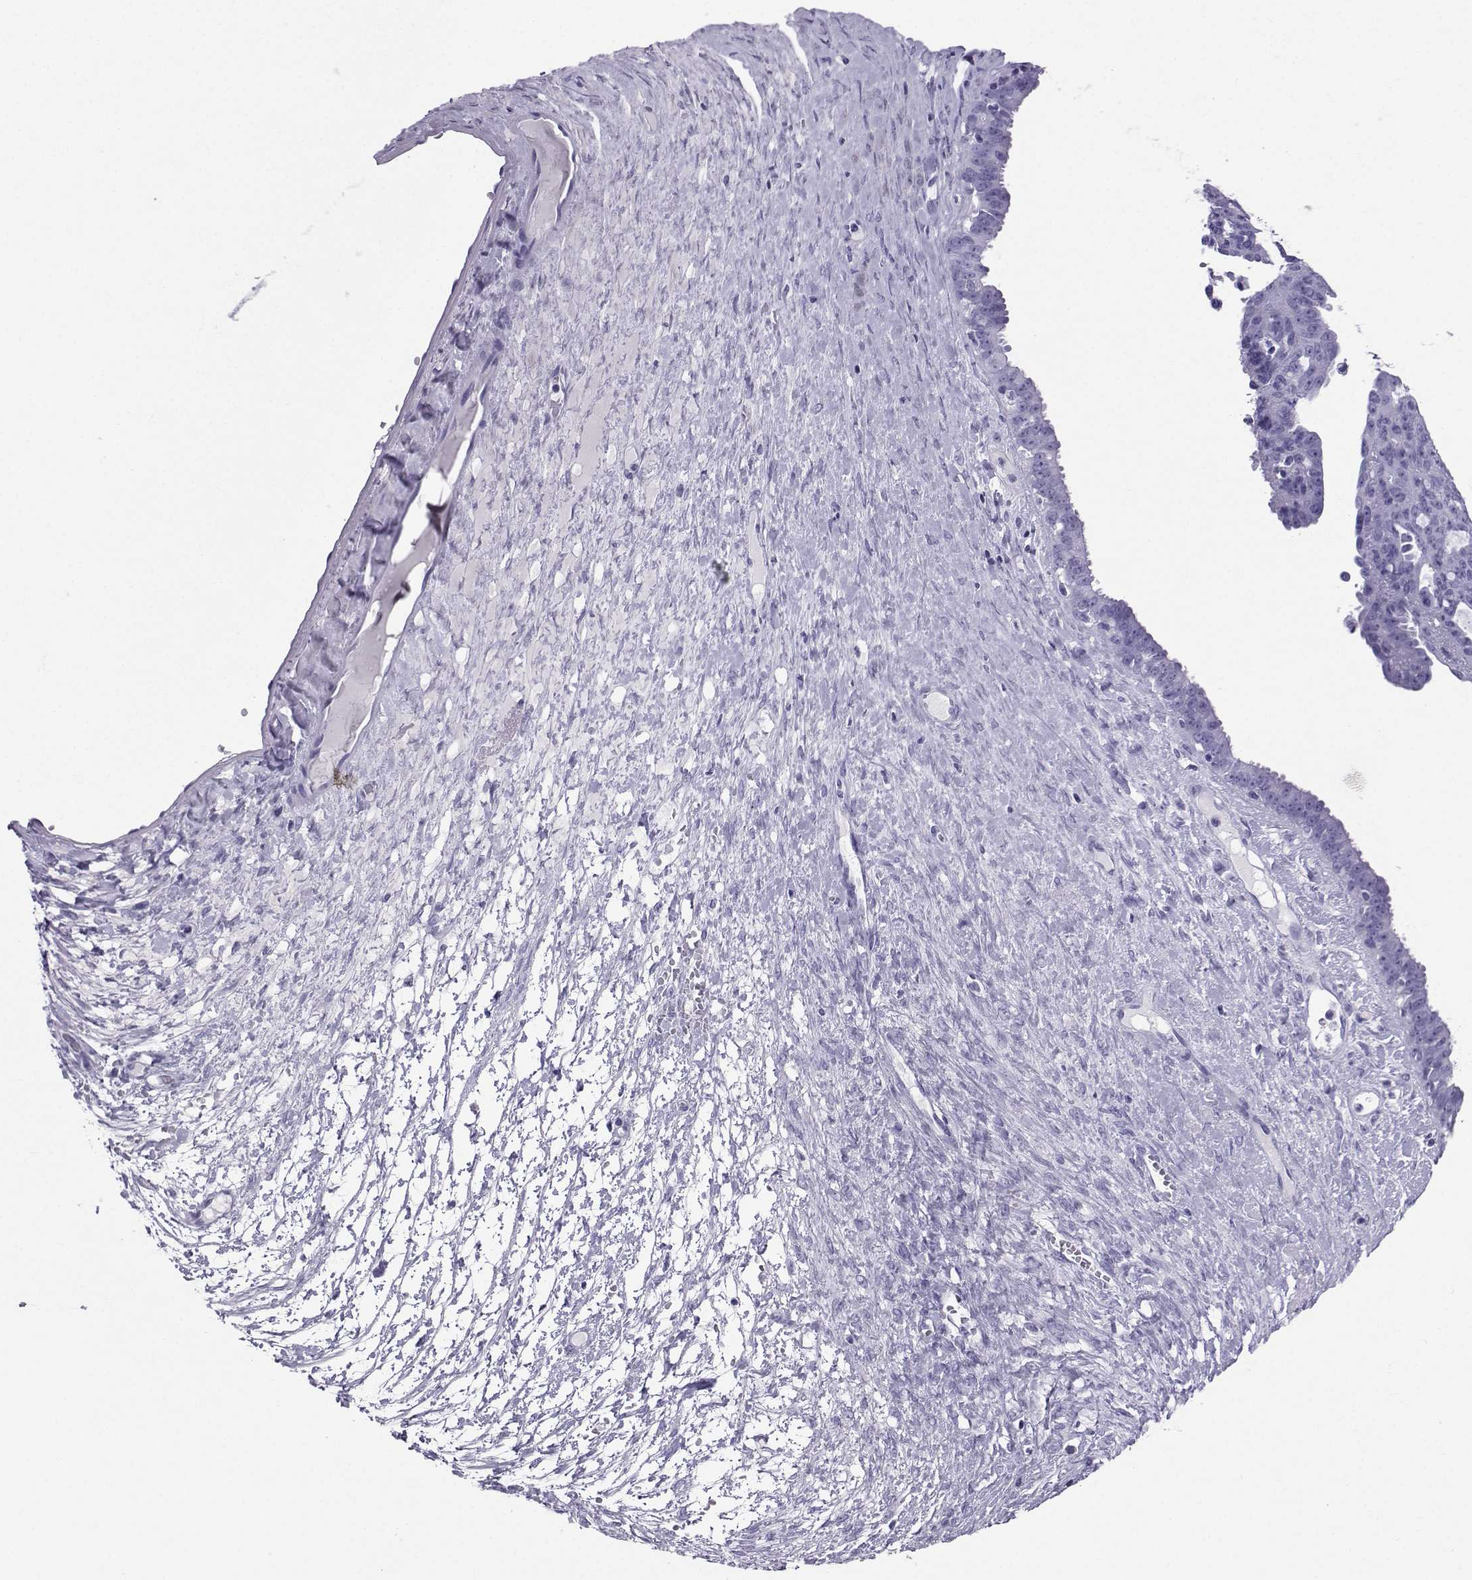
{"staining": {"intensity": "negative", "quantity": "none", "location": "none"}, "tissue": "ovarian cancer", "cell_type": "Tumor cells", "image_type": "cancer", "snomed": [{"axis": "morphology", "description": "Cystadenocarcinoma, serous, NOS"}, {"axis": "topography", "description": "Ovary"}], "caption": "Human ovarian cancer (serous cystadenocarcinoma) stained for a protein using IHC exhibits no staining in tumor cells.", "gene": "LORICRIN", "patient": {"sex": "female", "age": 71}}